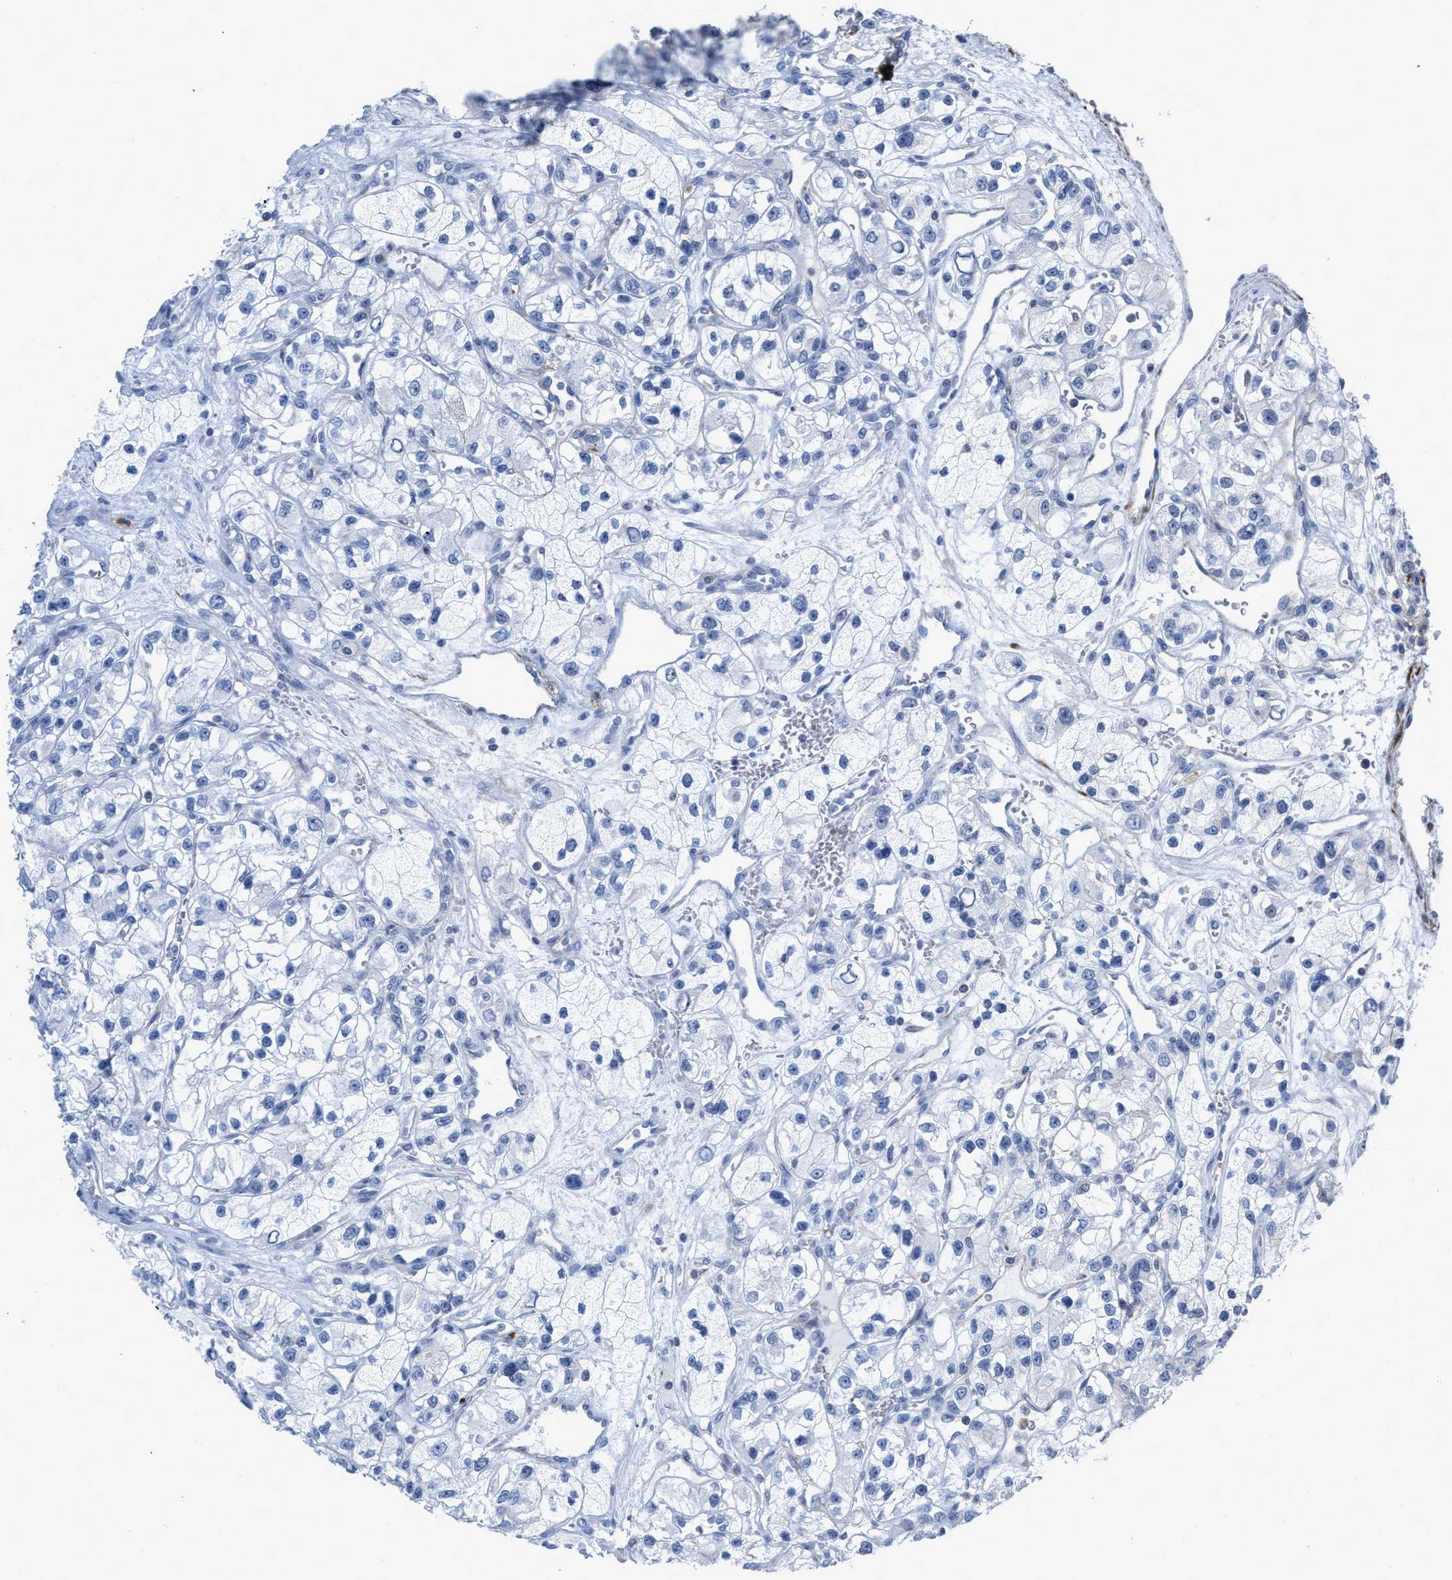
{"staining": {"intensity": "negative", "quantity": "none", "location": "none"}, "tissue": "renal cancer", "cell_type": "Tumor cells", "image_type": "cancer", "snomed": [{"axis": "morphology", "description": "Adenocarcinoma, NOS"}, {"axis": "topography", "description": "Kidney"}], "caption": "Human adenocarcinoma (renal) stained for a protein using IHC displays no expression in tumor cells.", "gene": "PRMT2", "patient": {"sex": "female", "age": 57}}